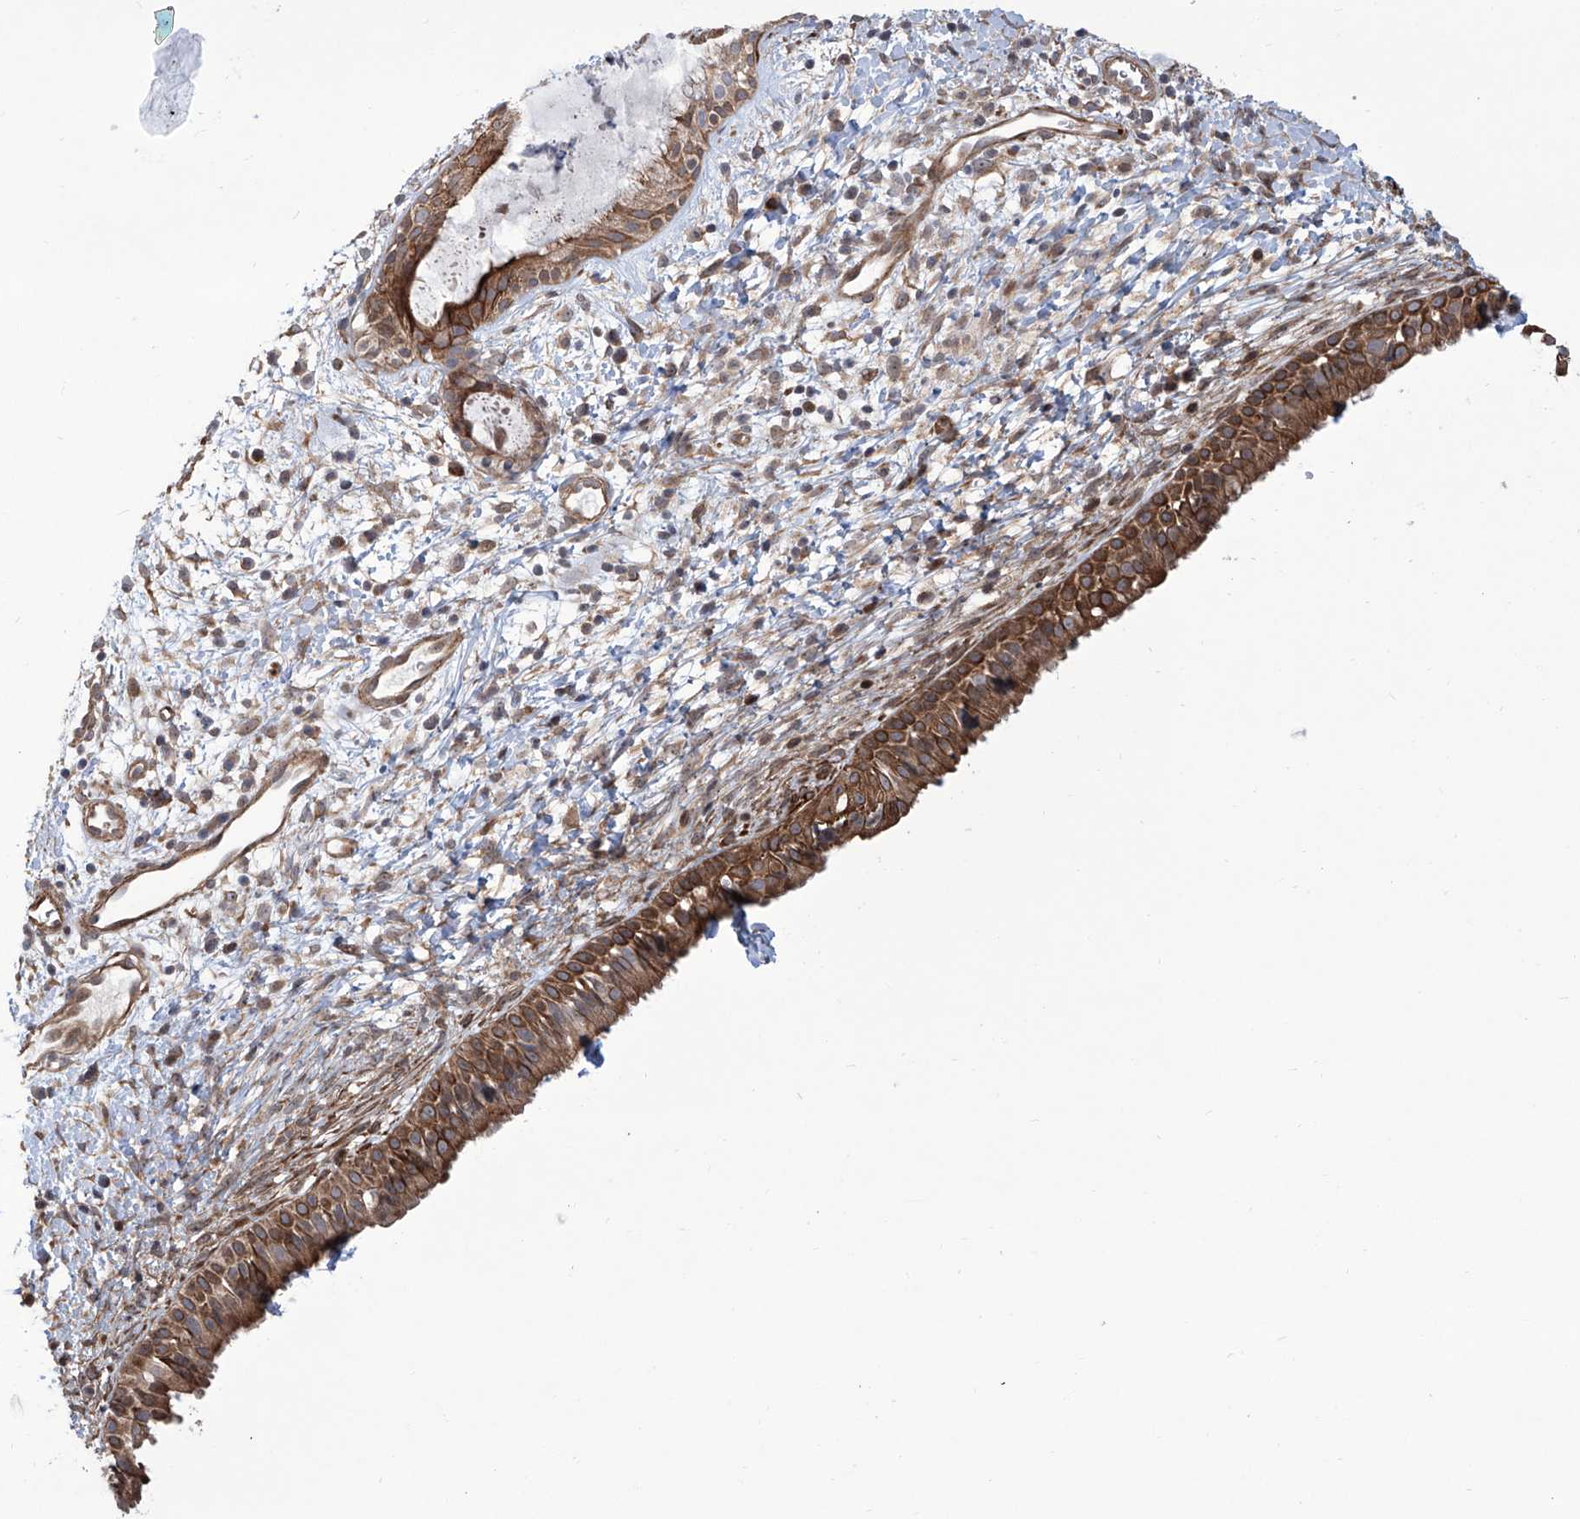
{"staining": {"intensity": "strong", "quantity": ">75%", "location": "cytoplasmic/membranous"}, "tissue": "nasopharynx", "cell_type": "Respiratory epithelial cells", "image_type": "normal", "snomed": [{"axis": "morphology", "description": "Normal tissue, NOS"}, {"axis": "topography", "description": "Nasopharynx"}], "caption": "Protein expression analysis of unremarkable nasopharynx reveals strong cytoplasmic/membranous expression in about >75% of respiratory epithelial cells.", "gene": "APAF1", "patient": {"sex": "male", "age": 22}}